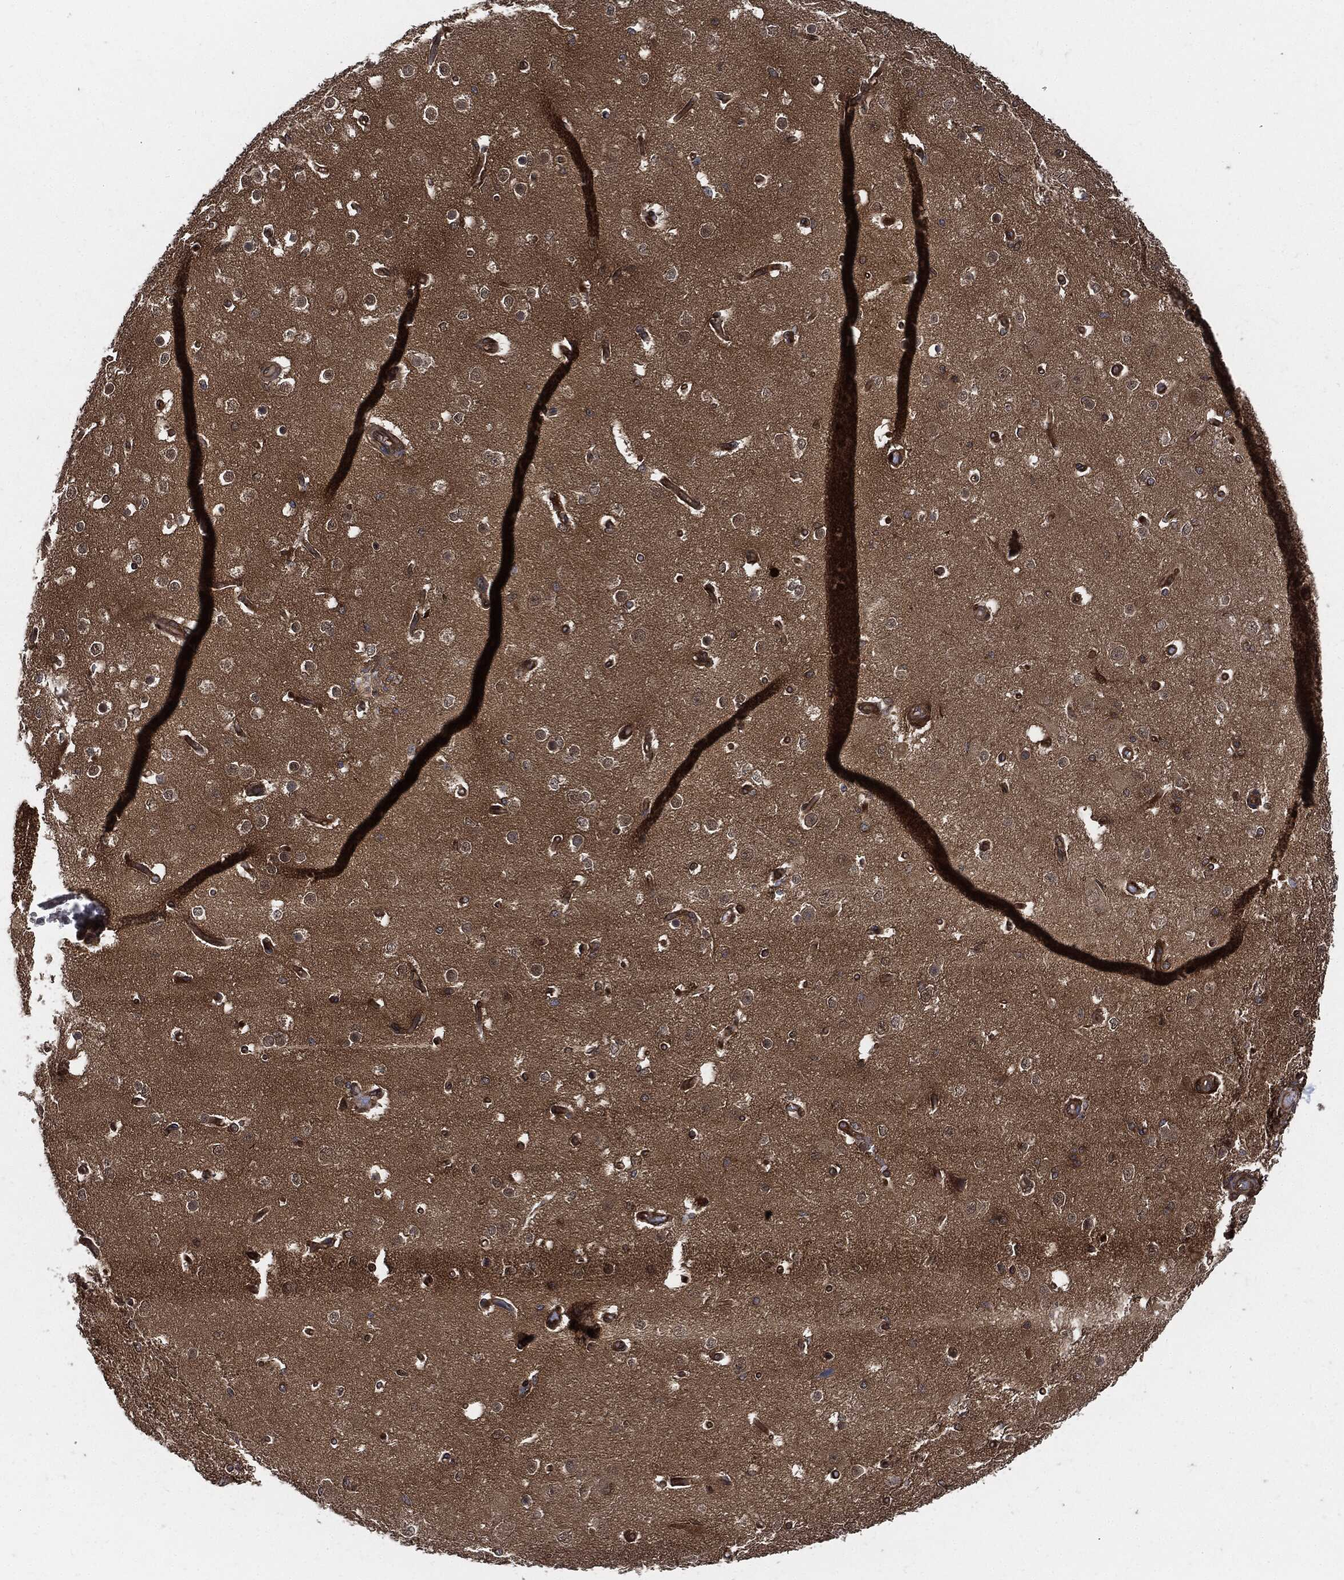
{"staining": {"intensity": "negative", "quantity": "none", "location": "none"}, "tissue": "cerebral cortex", "cell_type": "Endothelial cells", "image_type": "normal", "snomed": [{"axis": "morphology", "description": "Normal tissue, NOS"}, {"axis": "morphology", "description": "Inflammation, NOS"}, {"axis": "topography", "description": "Cerebral cortex"}], "caption": "The image demonstrates no staining of endothelial cells in normal cerebral cortex. (Immunohistochemistry, brightfield microscopy, high magnification).", "gene": "XPNPEP1", "patient": {"sex": "male", "age": 6}}